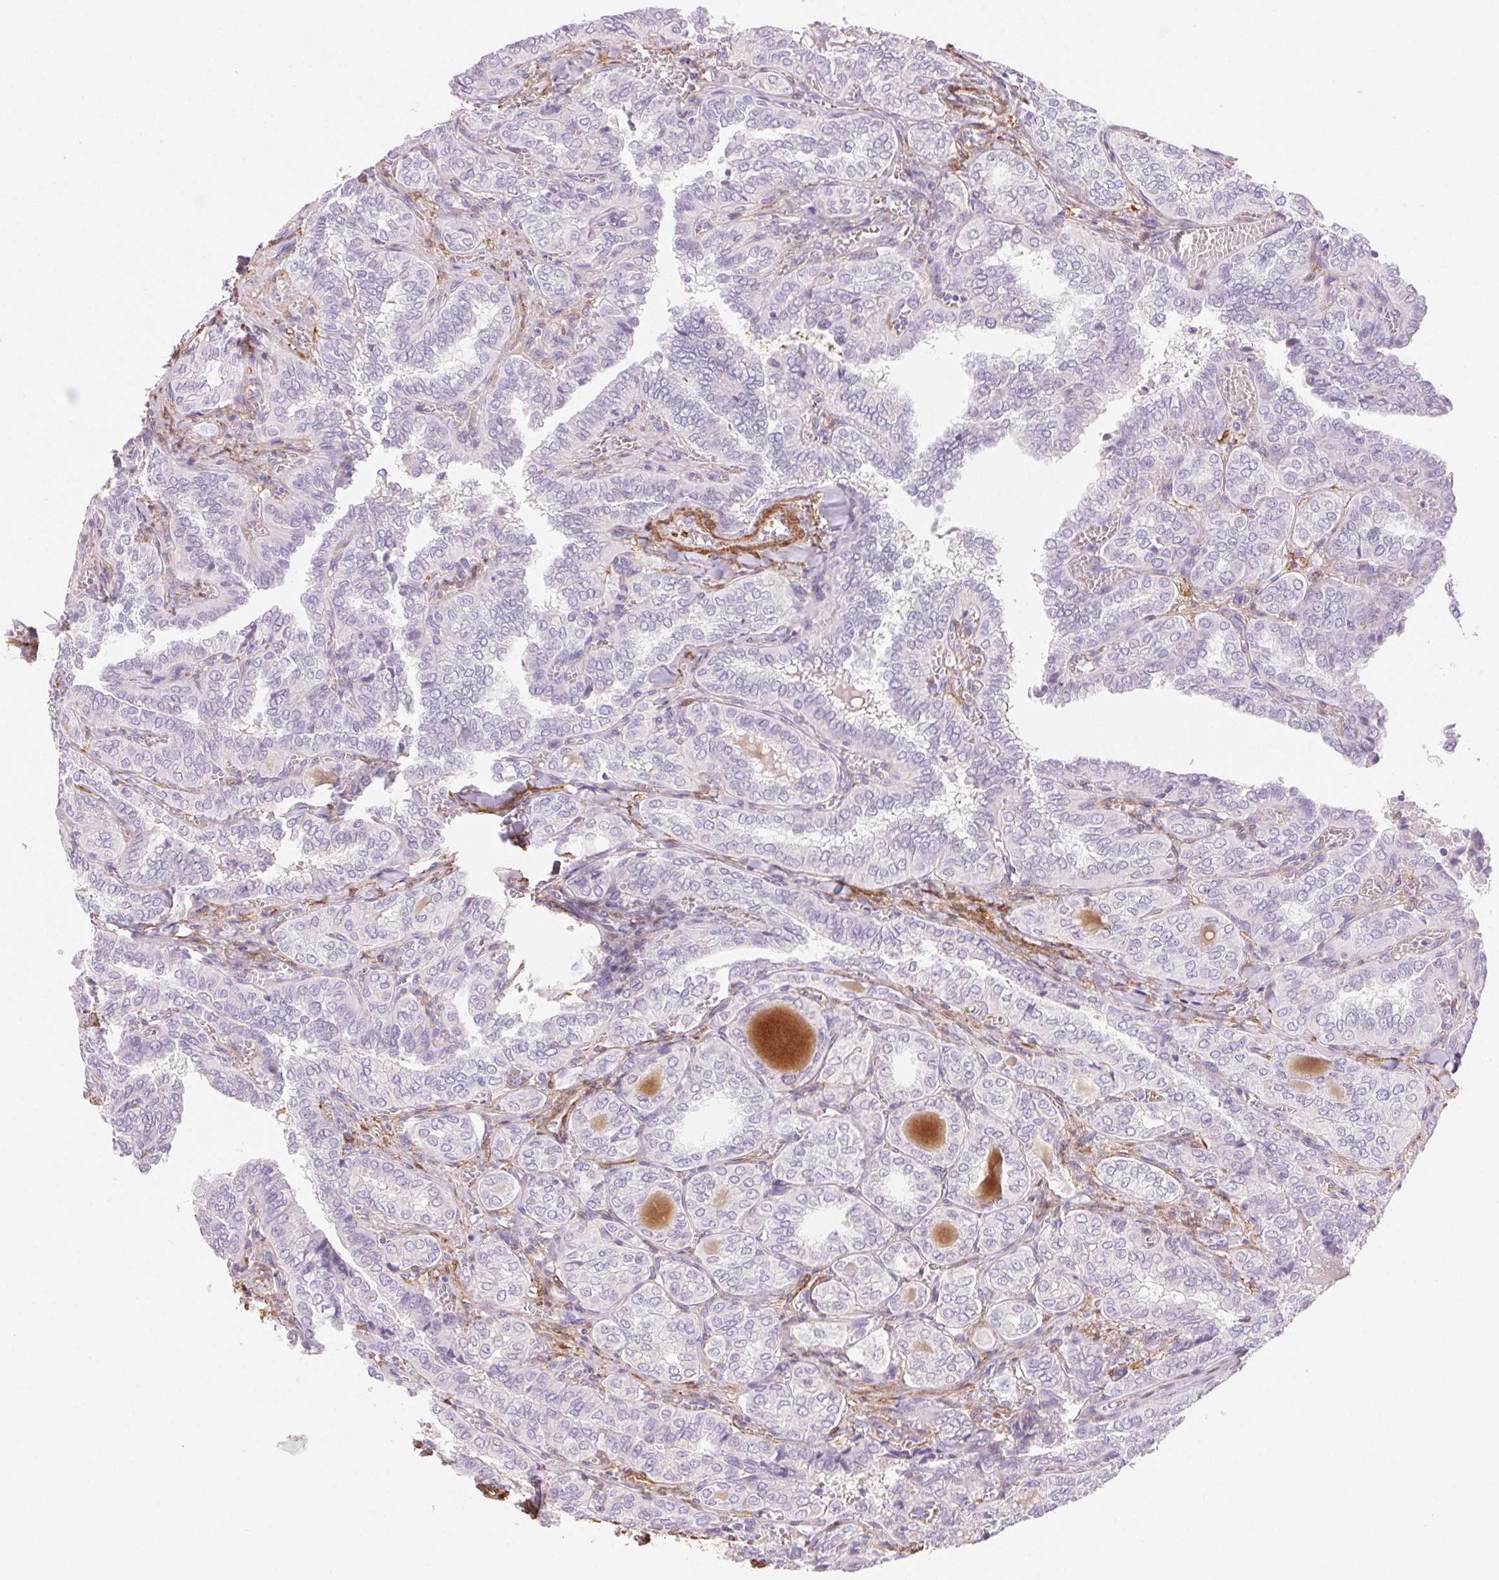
{"staining": {"intensity": "negative", "quantity": "none", "location": "none"}, "tissue": "thyroid cancer", "cell_type": "Tumor cells", "image_type": "cancer", "snomed": [{"axis": "morphology", "description": "Papillary adenocarcinoma, NOS"}, {"axis": "topography", "description": "Thyroid gland"}], "caption": "Image shows no significant protein expression in tumor cells of thyroid cancer (papillary adenocarcinoma).", "gene": "GPX8", "patient": {"sex": "female", "age": 41}}